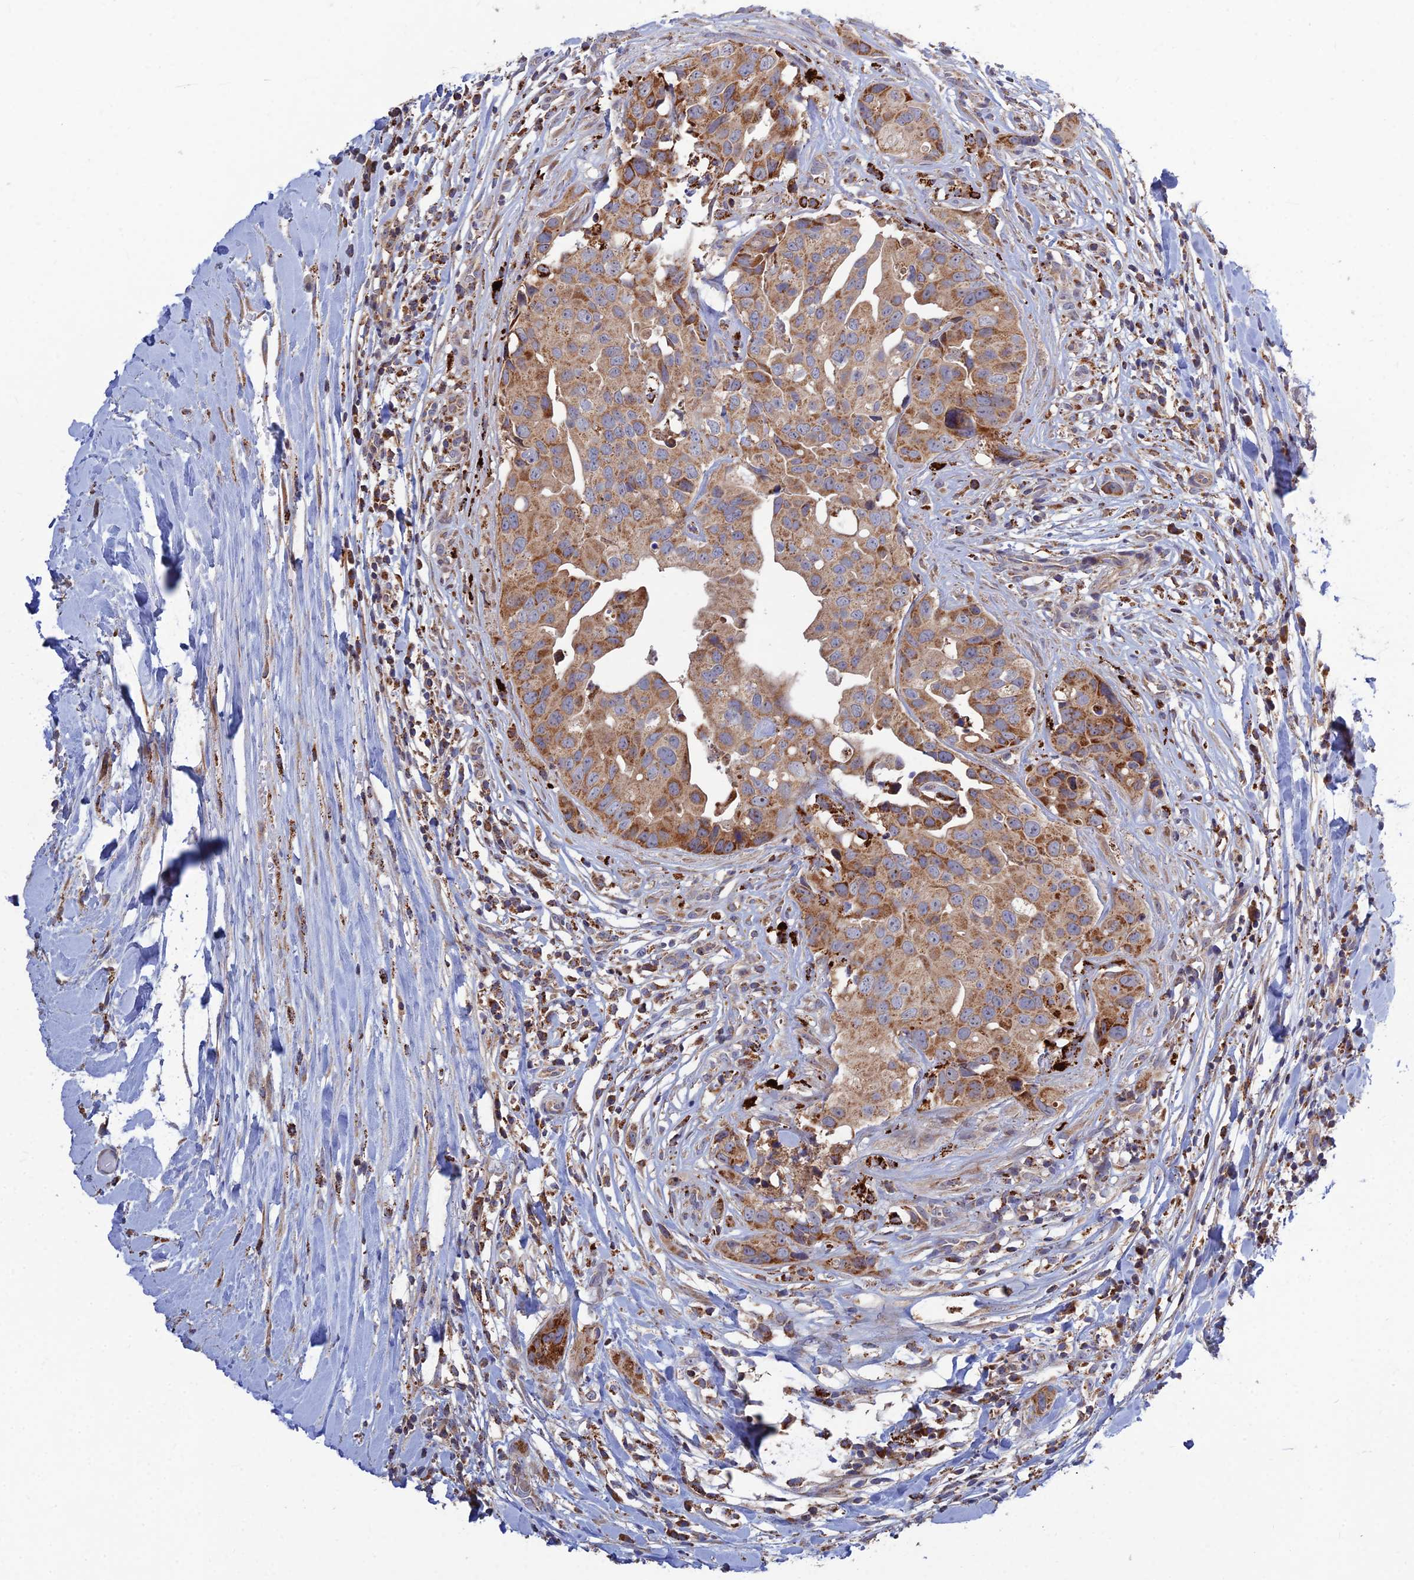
{"staining": {"intensity": "moderate", "quantity": ">75%", "location": "cytoplasmic/membranous"}, "tissue": "head and neck cancer", "cell_type": "Tumor cells", "image_type": "cancer", "snomed": [{"axis": "morphology", "description": "Adenocarcinoma, NOS"}, {"axis": "morphology", "description": "Adenocarcinoma, metastatic, NOS"}, {"axis": "topography", "description": "Head-Neck"}], "caption": "Immunohistochemistry photomicrograph of metastatic adenocarcinoma (head and neck) stained for a protein (brown), which exhibits medium levels of moderate cytoplasmic/membranous staining in approximately >75% of tumor cells.", "gene": "RIC8B", "patient": {"sex": "male", "age": 75}}